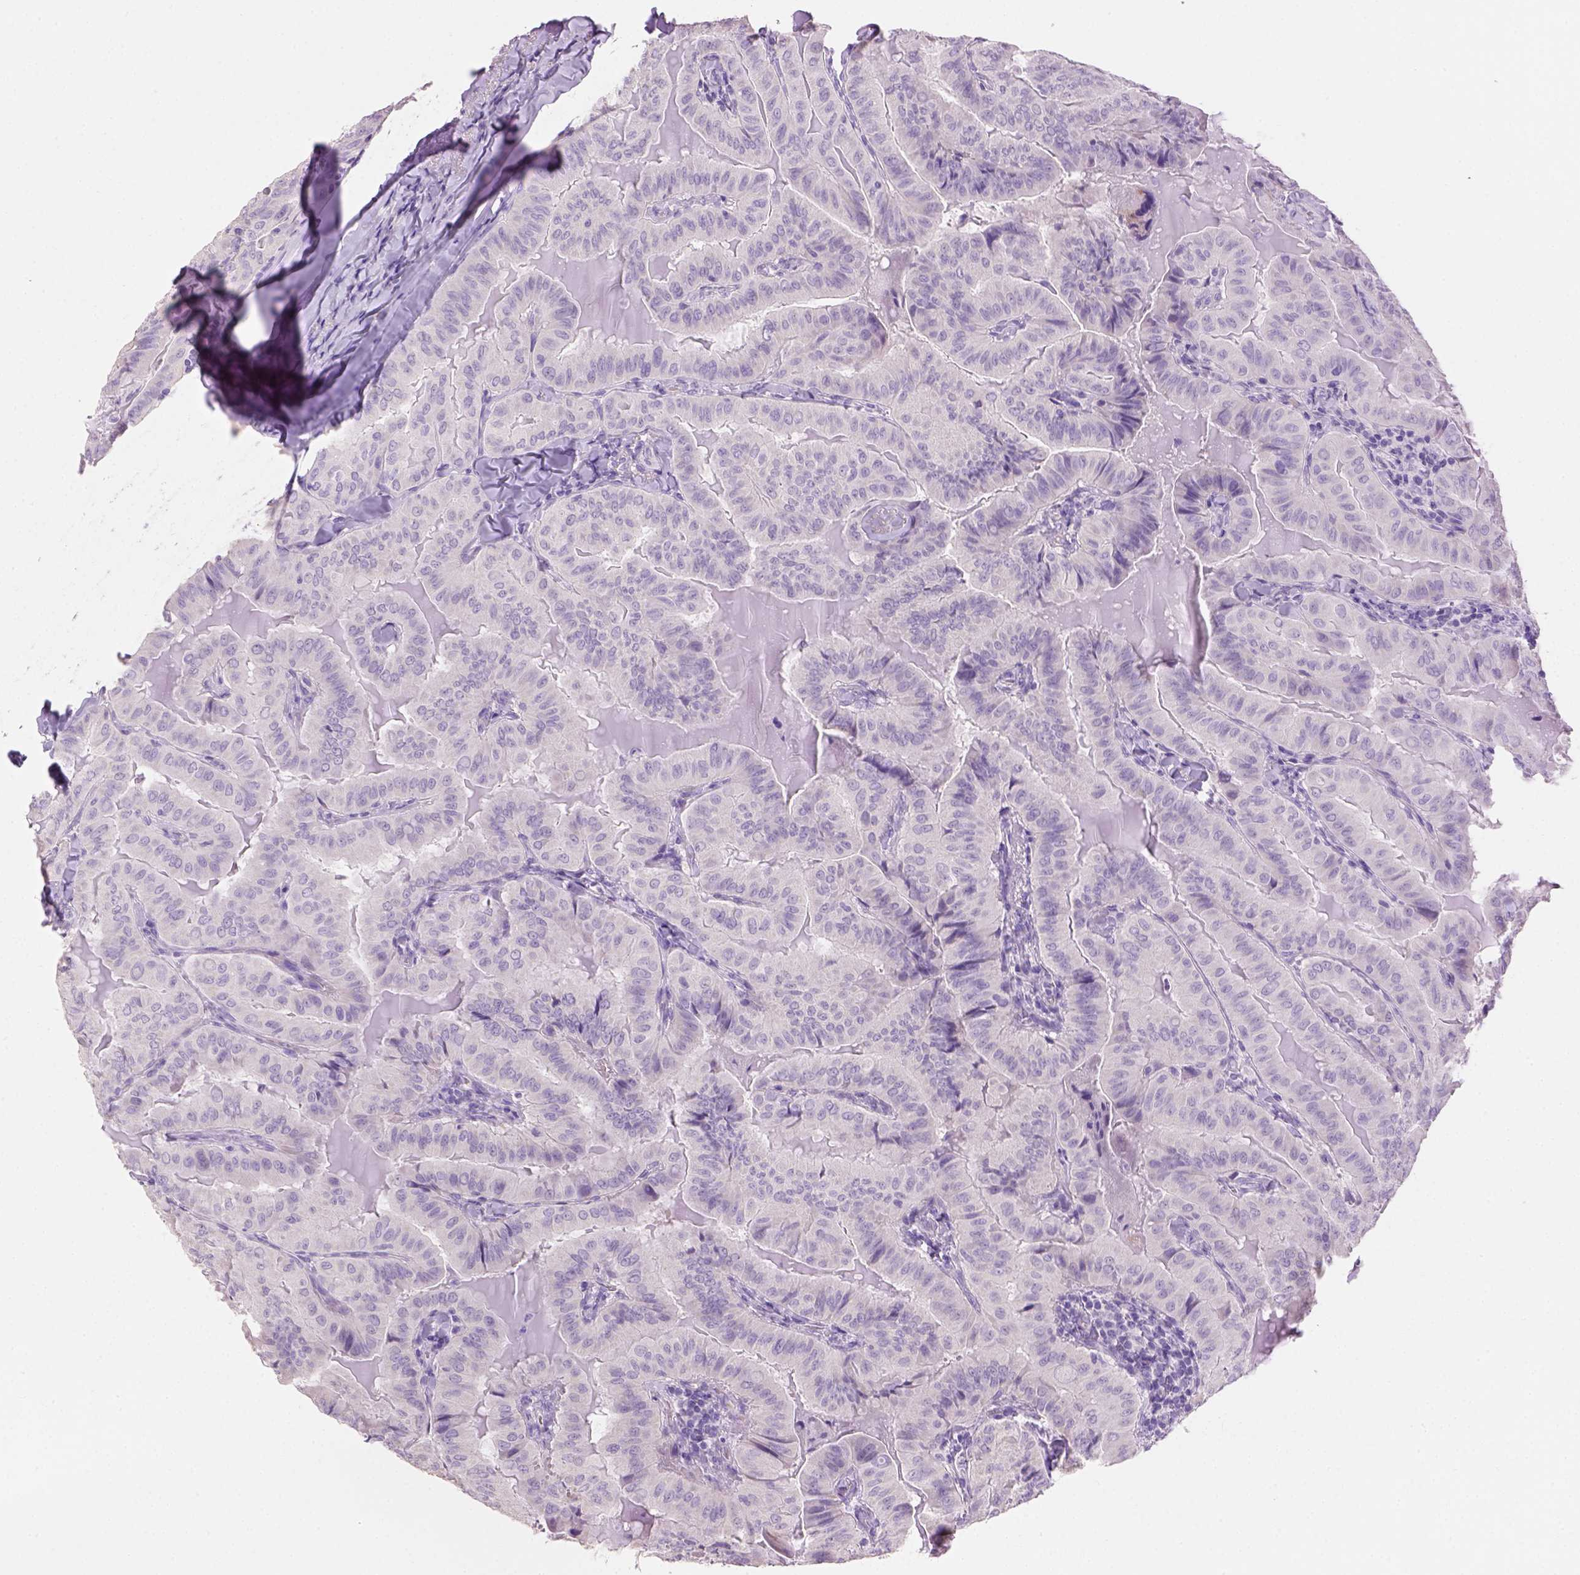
{"staining": {"intensity": "negative", "quantity": "none", "location": "none"}, "tissue": "thyroid cancer", "cell_type": "Tumor cells", "image_type": "cancer", "snomed": [{"axis": "morphology", "description": "Papillary adenocarcinoma, NOS"}, {"axis": "topography", "description": "Thyroid gland"}], "caption": "Tumor cells show no significant positivity in thyroid cancer (papillary adenocarcinoma). (DAB (3,3'-diaminobenzidine) immunohistochemistry visualized using brightfield microscopy, high magnification).", "gene": "CYP24A1", "patient": {"sex": "female", "age": 68}}